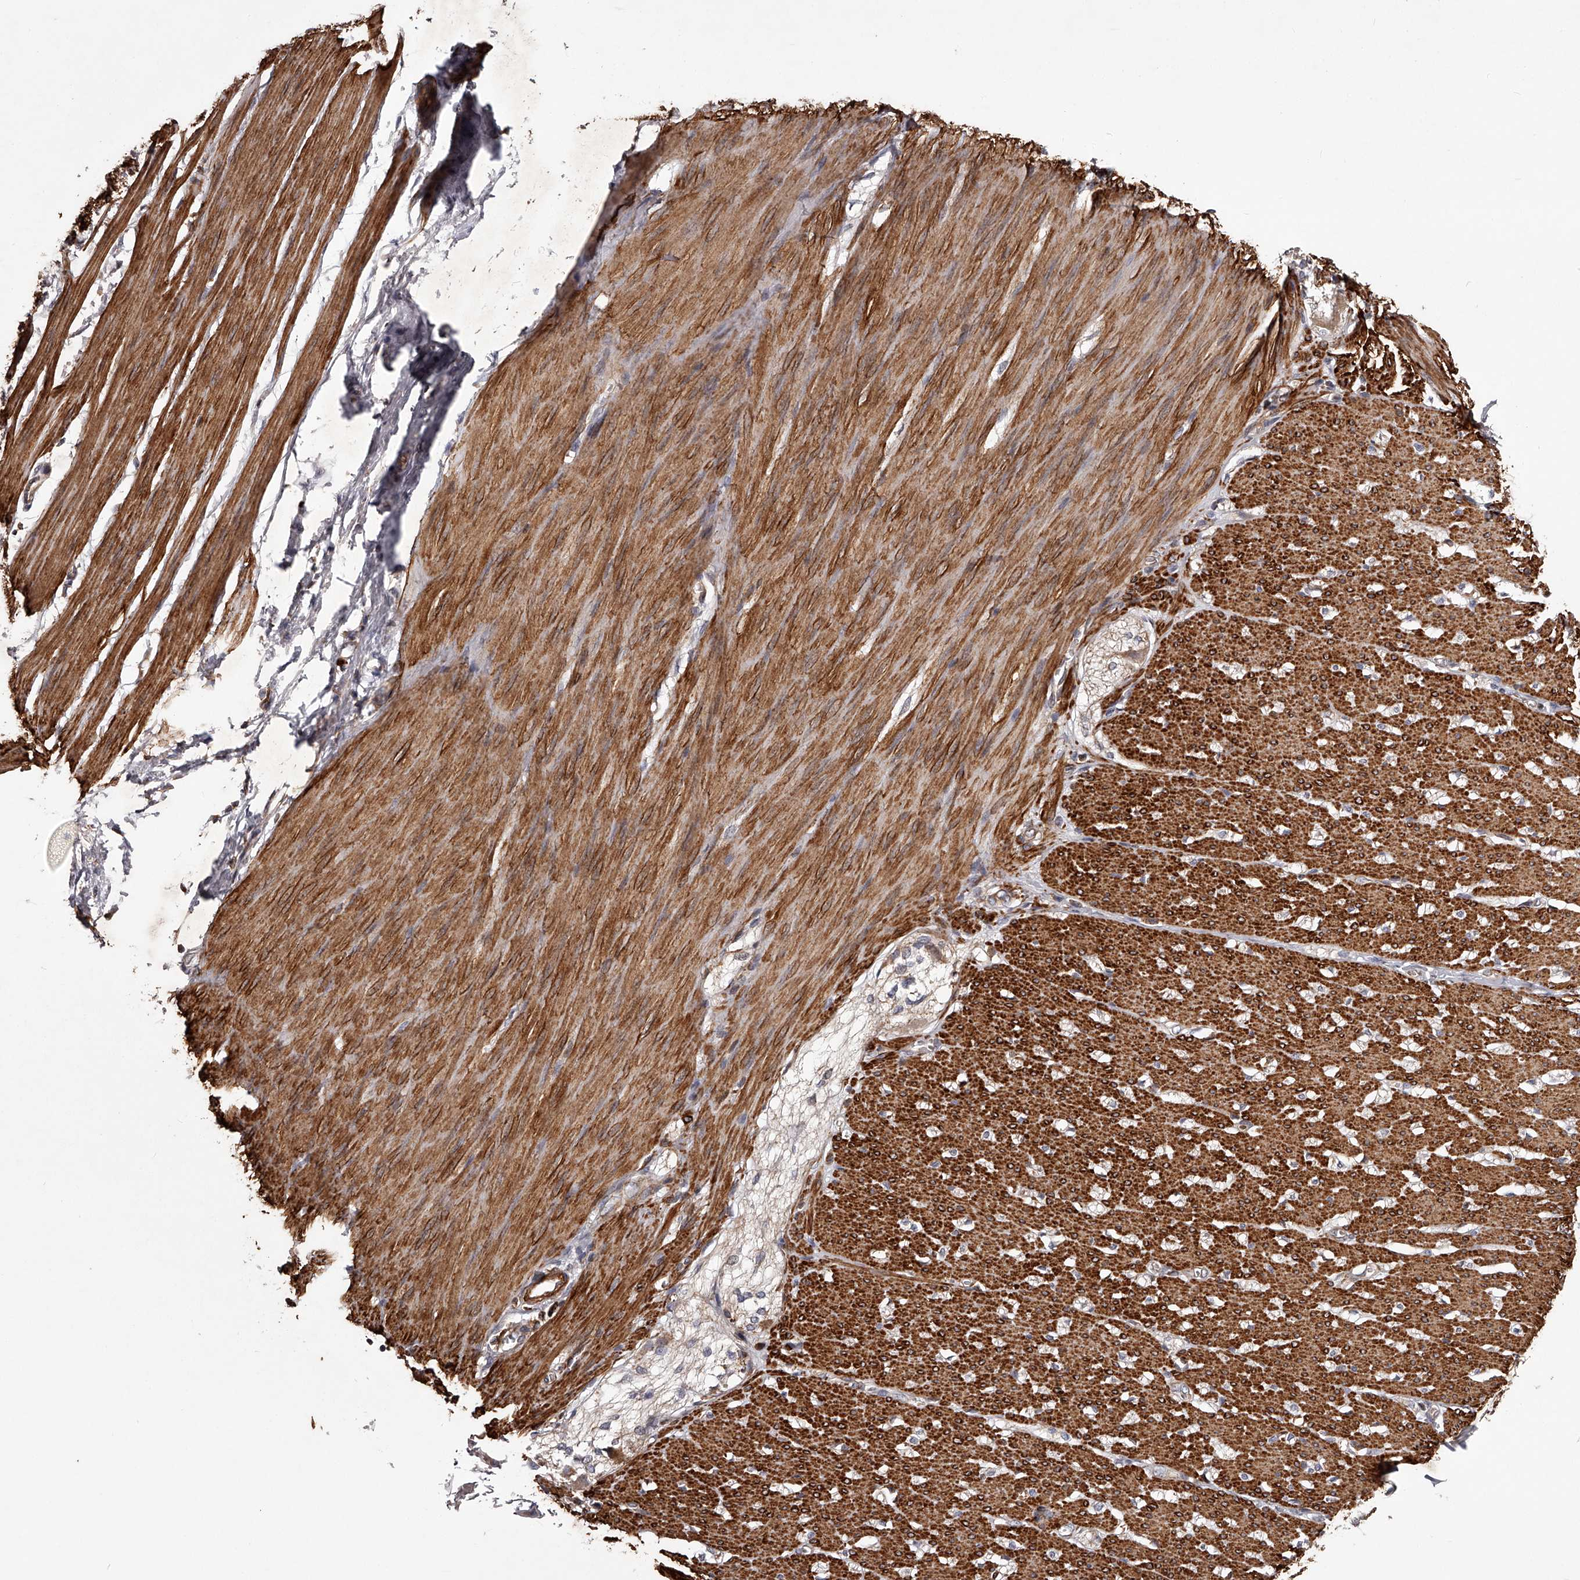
{"staining": {"intensity": "strong", "quantity": ">75%", "location": "cytoplasmic/membranous"}, "tissue": "smooth muscle", "cell_type": "Smooth muscle cells", "image_type": "normal", "snomed": [{"axis": "morphology", "description": "Normal tissue, NOS"}, {"axis": "morphology", "description": "Adenocarcinoma, NOS"}, {"axis": "topography", "description": "Colon"}, {"axis": "topography", "description": "Peripheral nerve tissue"}], "caption": "High-magnification brightfield microscopy of benign smooth muscle stained with DAB (brown) and counterstained with hematoxylin (blue). smooth muscle cells exhibit strong cytoplasmic/membranous staining is identified in about>75% of cells.", "gene": "RRP36", "patient": {"sex": "male", "age": 14}}